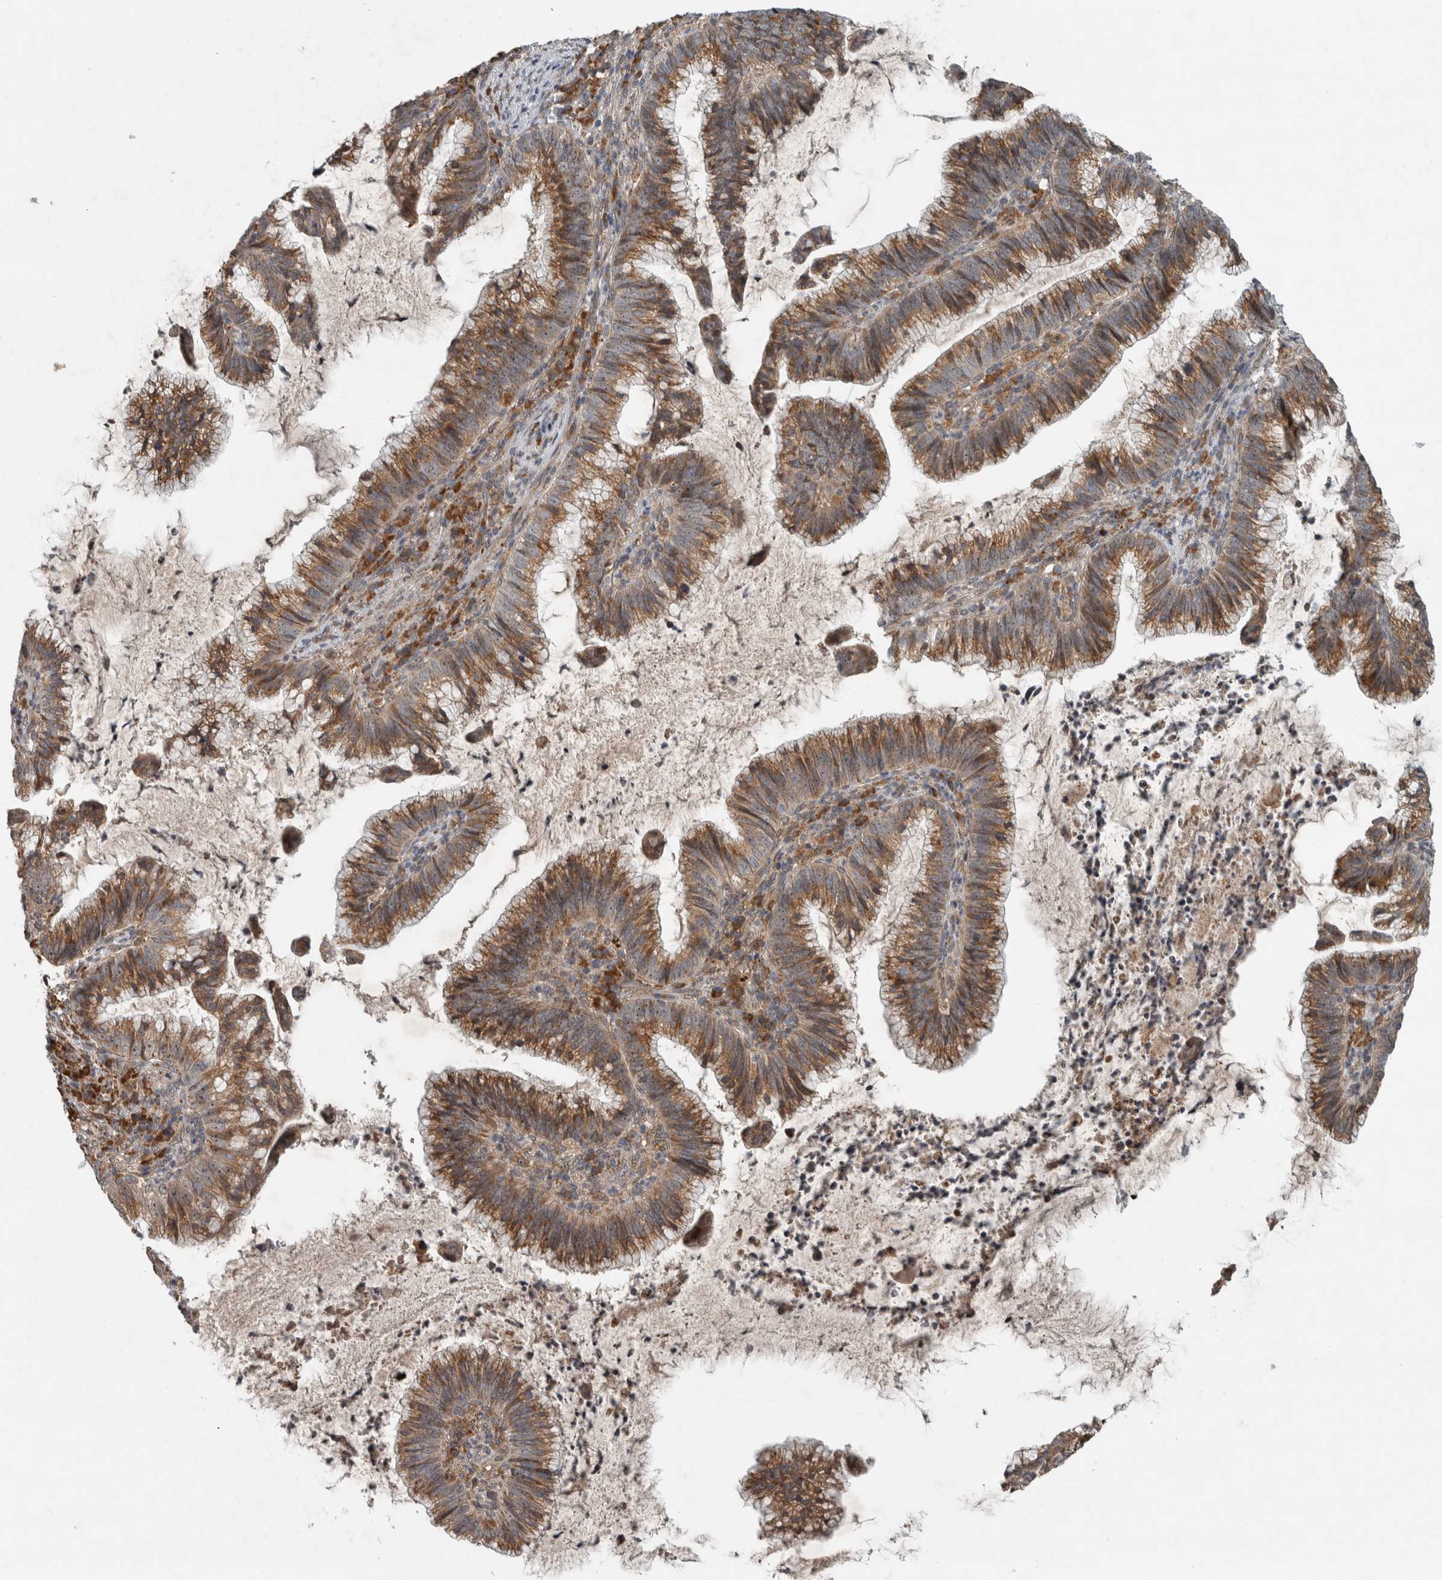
{"staining": {"intensity": "moderate", "quantity": ">75%", "location": "cytoplasmic/membranous"}, "tissue": "cervical cancer", "cell_type": "Tumor cells", "image_type": "cancer", "snomed": [{"axis": "morphology", "description": "Adenocarcinoma, NOS"}, {"axis": "topography", "description": "Cervix"}], "caption": "Brown immunohistochemical staining in human adenocarcinoma (cervical) demonstrates moderate cytoplasmic/membranous staining in about >75% of tumor cells.", "gene": "GPR137B", "patient": {"sex": "female", "age": 36}}